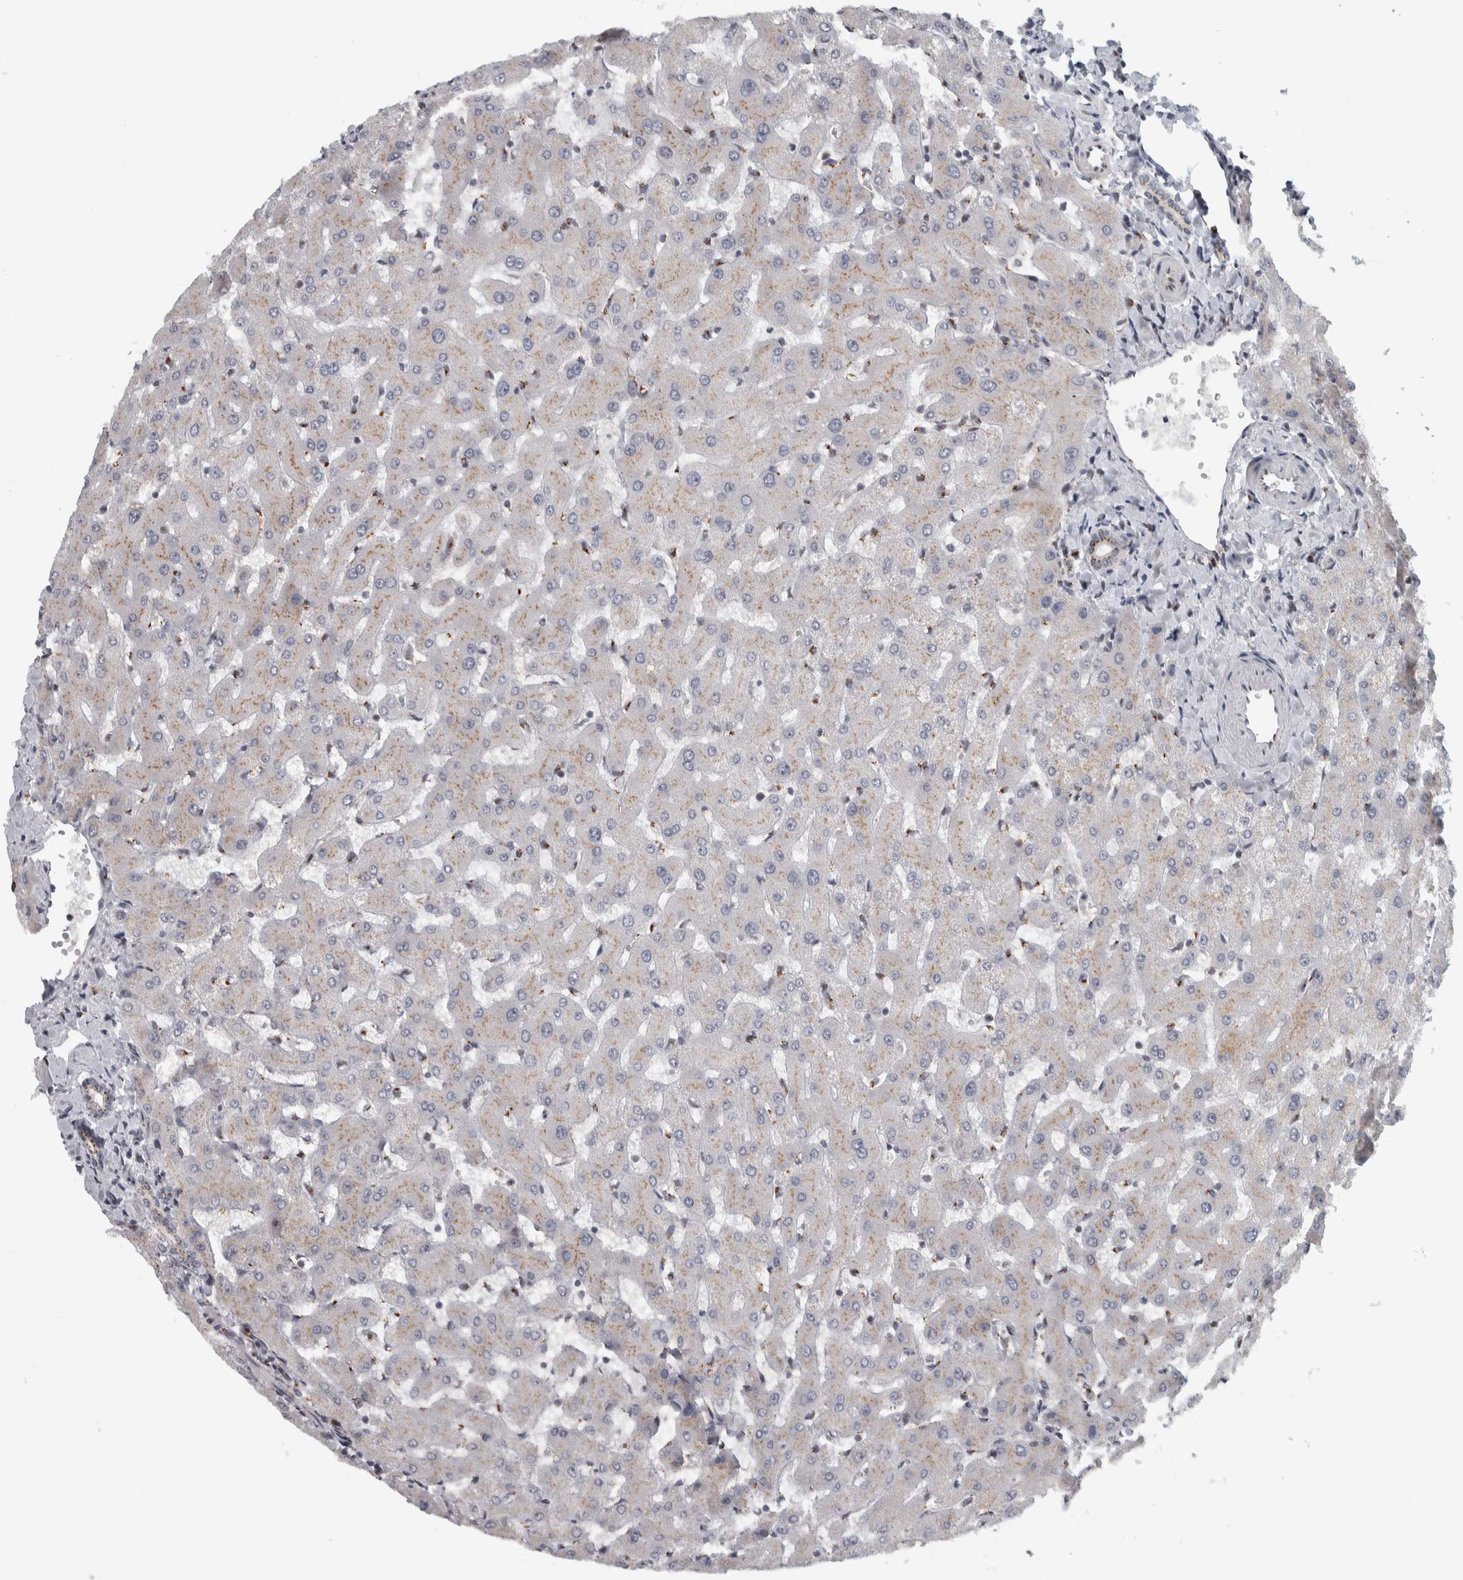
{"staining": {"intensity": "weak", "quantity": "25%-75%", "location": "cytoplasmic/membranous"}, "tissue": "liver", "cell_type": "Cholangiocytes", "image_type": "normal", "snomed": [{"axis": "morphology", "description": "Normal tissue, NOS"}, {"axis": "topography", "description": "Liver"}], "caption": "Unremarkable liver was stained to show a protein in brown. There is low levels of weak cytoplasmic/membranous staining in about 25%-75% of cholangiocytes. The protein of interest is stained brown, and the nuclei are stained in blue (DAB (3,3'-diaminobenzidine) IHC with brightfield microscopy, high magnification).", "gene": "ZMYND8", "patient": {"sex": "female", "age": 63}}